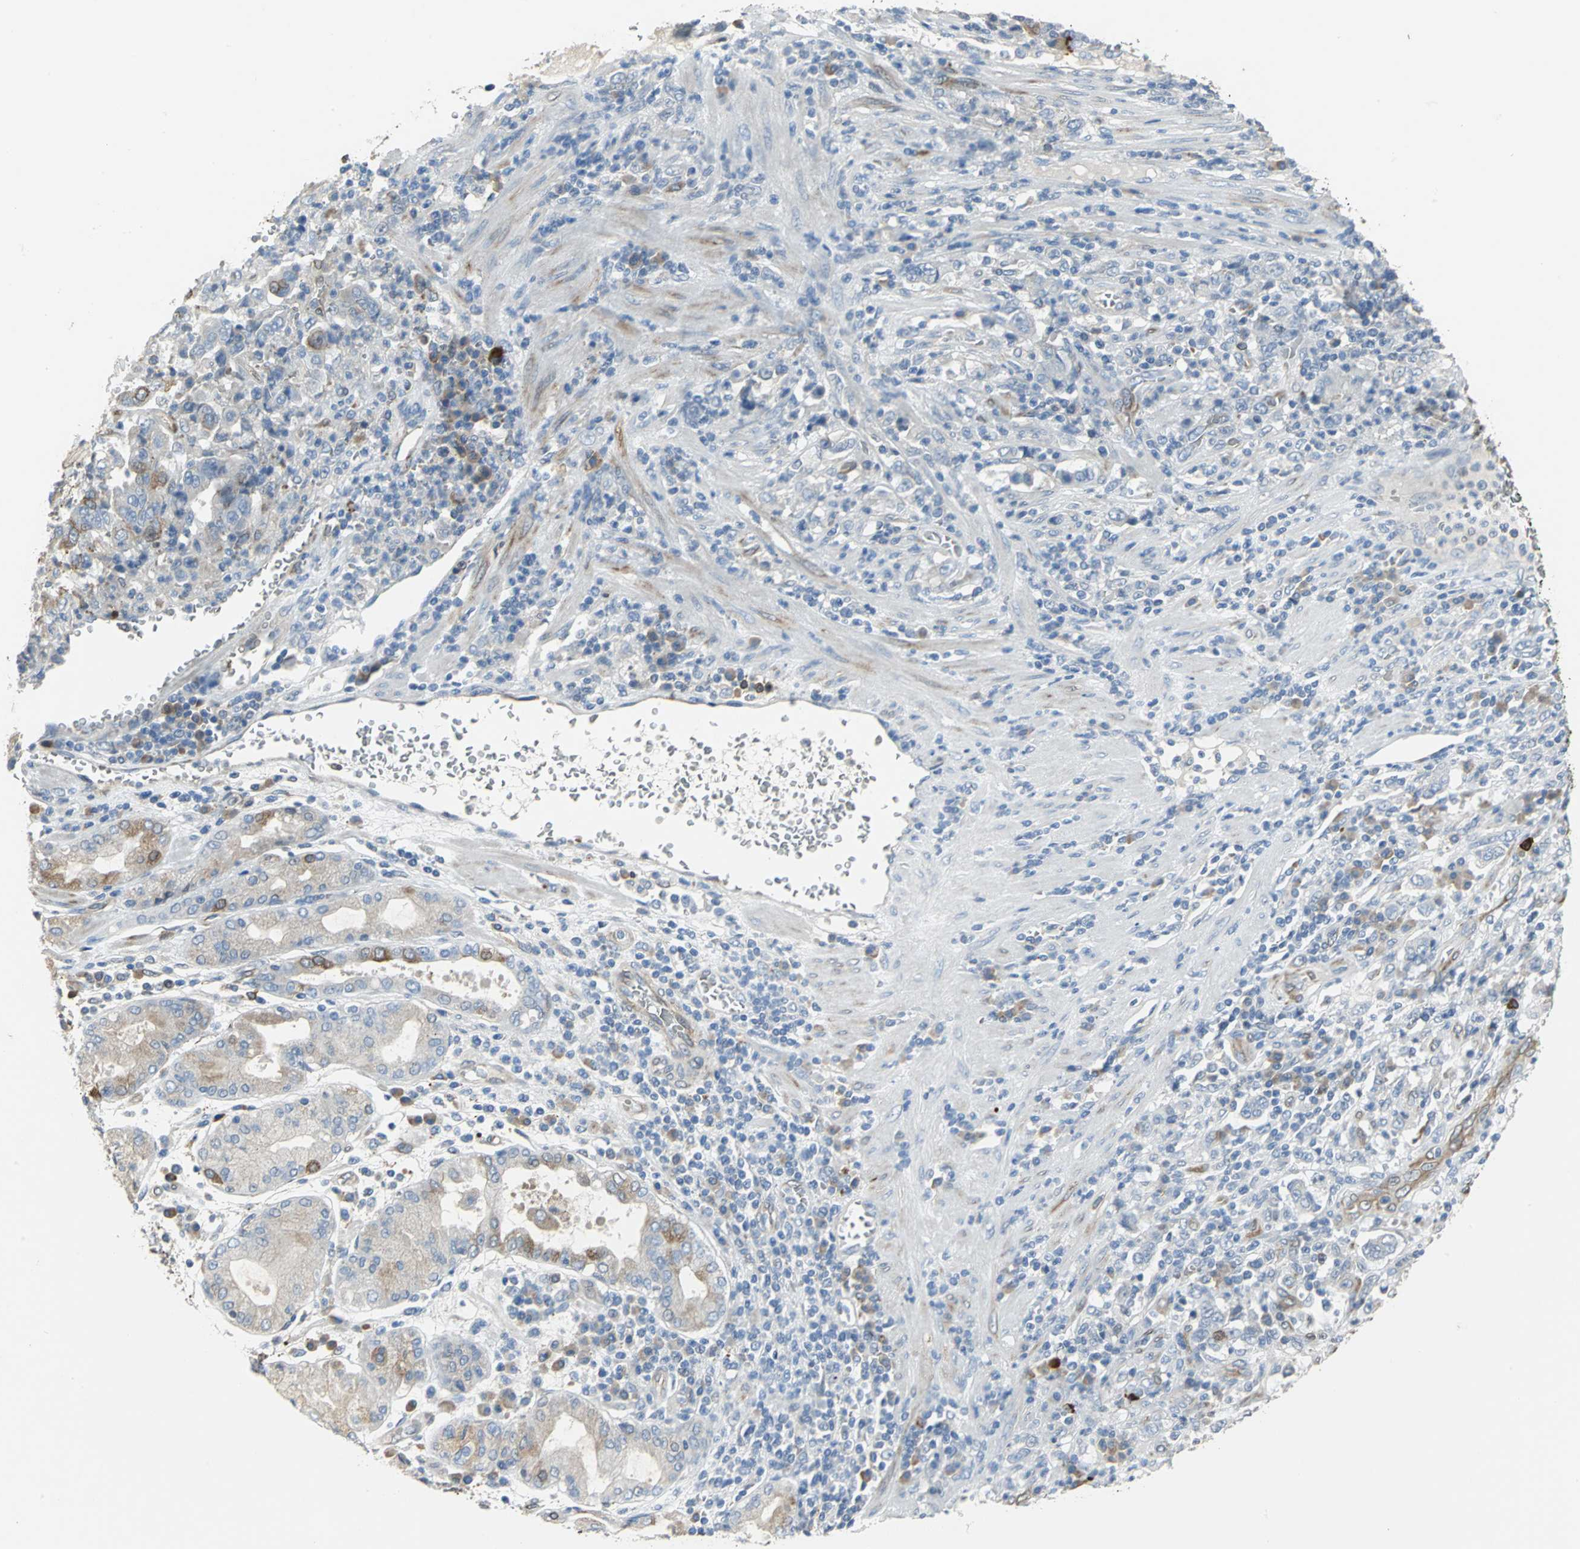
{"staining": {"intensity": "weak", "quantity": "25%-75%", "location": "cytoplasmic/membranous"}, "tissue": "stomach cancer", "cell_type": "Tumor cells", "image_type": "cancer", "snomed": [{"axis": "morphology", "description": "Normal tissue, NOS"}, {"axis": "morphology", "description": "Adenocarcinoma, NOS"}, {"axis": "topography", "description": "Stomach, upper"}, {"axis": "topography", "description": "Stomach"}], "caption": "Stomach cancer (adenocarcinoma) stained with DAB (3,3'-diaminobenzidine) immunohistochemistry reveals low levels of weak cytoplasmic/membranous positivity in approximately 25%-75% of tumor cells.", "gene": "SYVN1", "patient": {"sex": "male", "age": 59}}